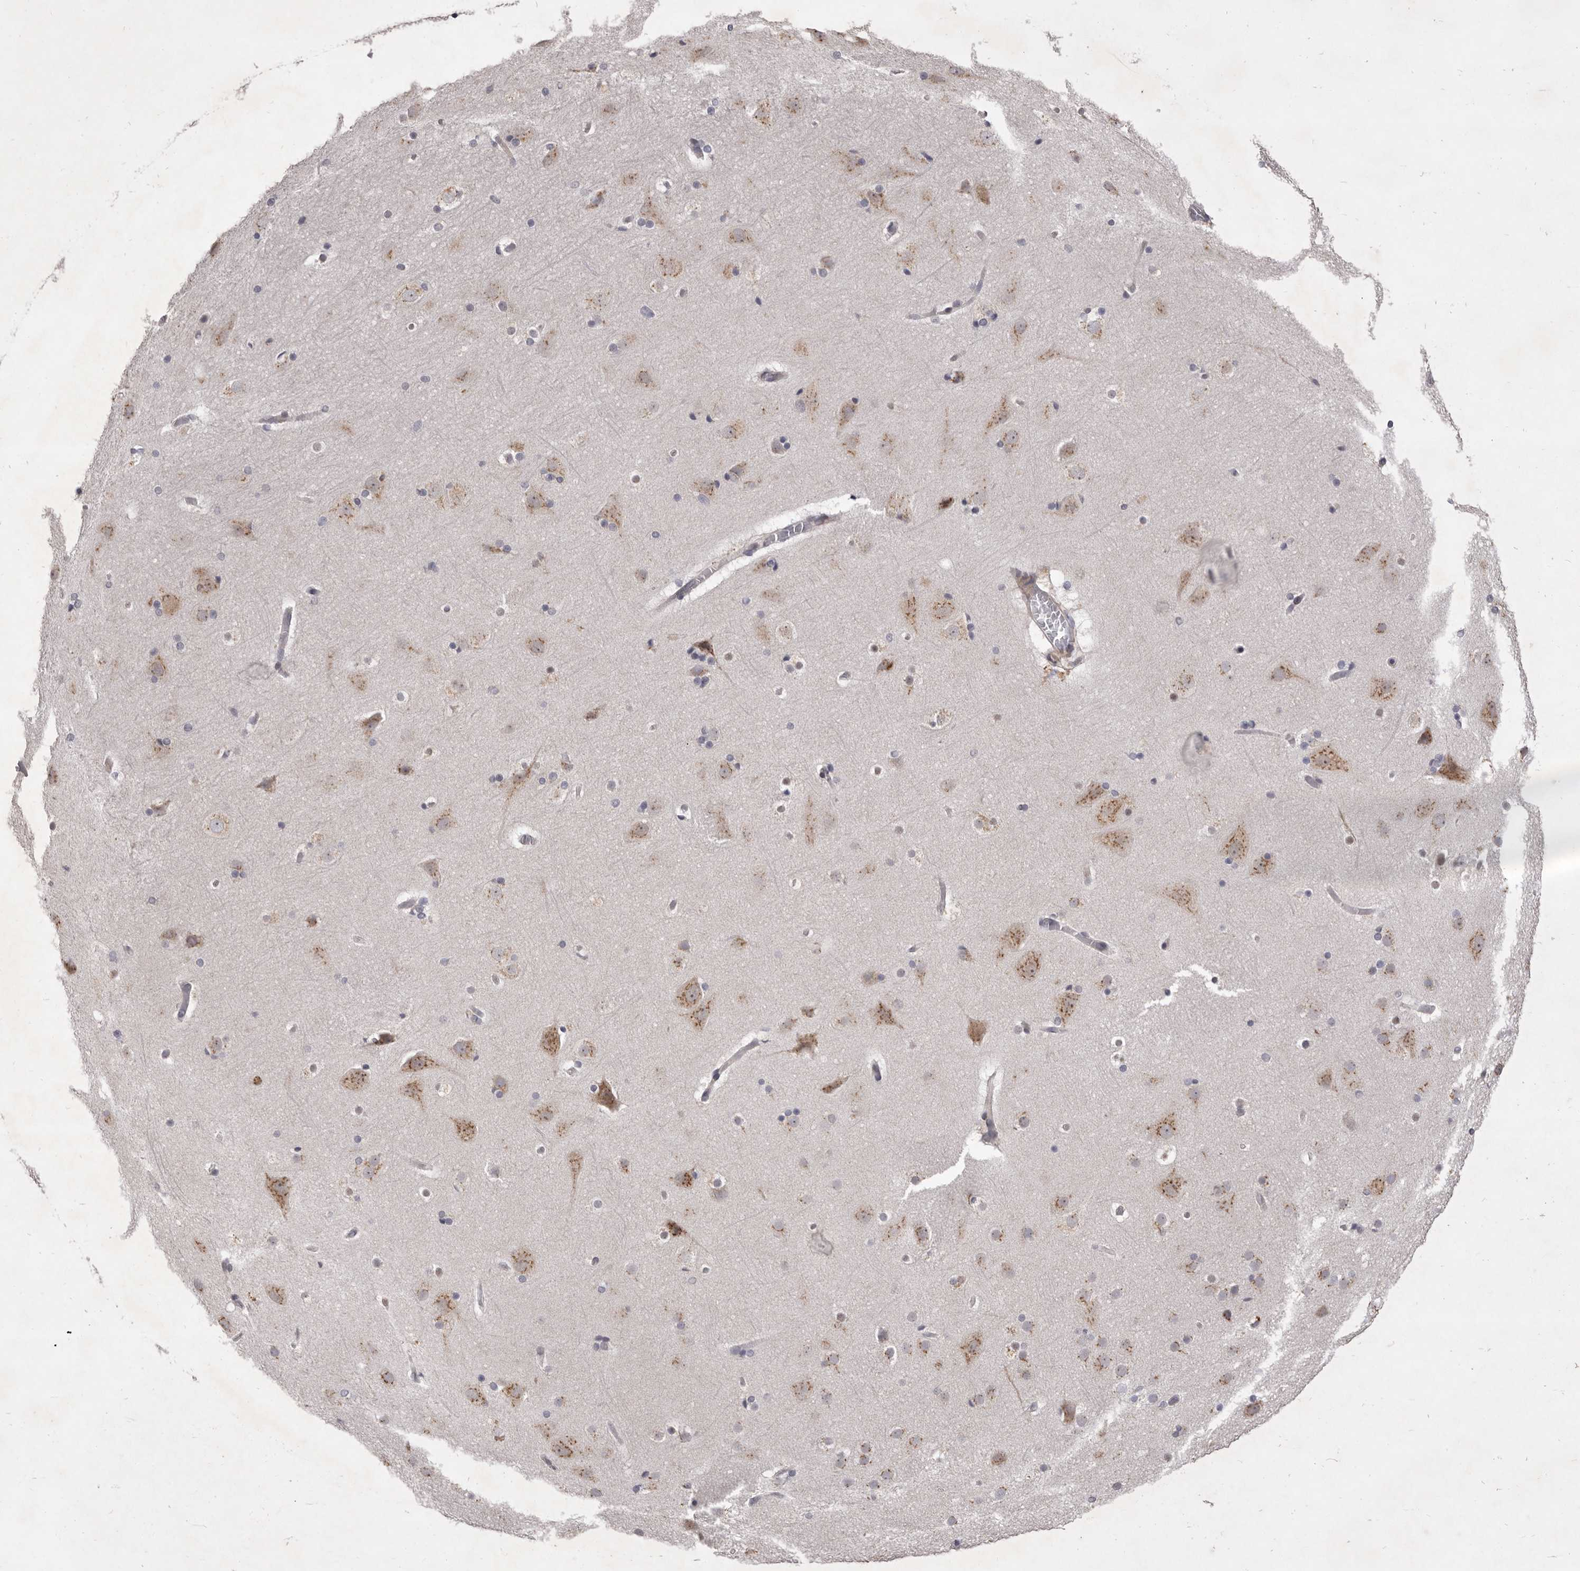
{"staining": {"intensity": "weak", "quantity": "<25%", "location": "cytoplasmic/membranous"}, "tissue": "cerebral cortex", "cell_type": "Endothelial cells", "image_type": "normal", "snomed": [{"axis": "morphology", "description": "Normal tissue, NOS"}, {"axis": "topography", "description": "Cerebral cortex"}], "caption": "Normal cerebral cortex was stained to show a protein in brown. There is no significant expression in endothelial cells. (DAB (3,3'-diaminobenzidine) immunohistochemistry (IHC) visualized using brightfield microscopy, high magnification).", "gene": "TBC1D8B", "patient": {"sex": "male", "age": 57}}